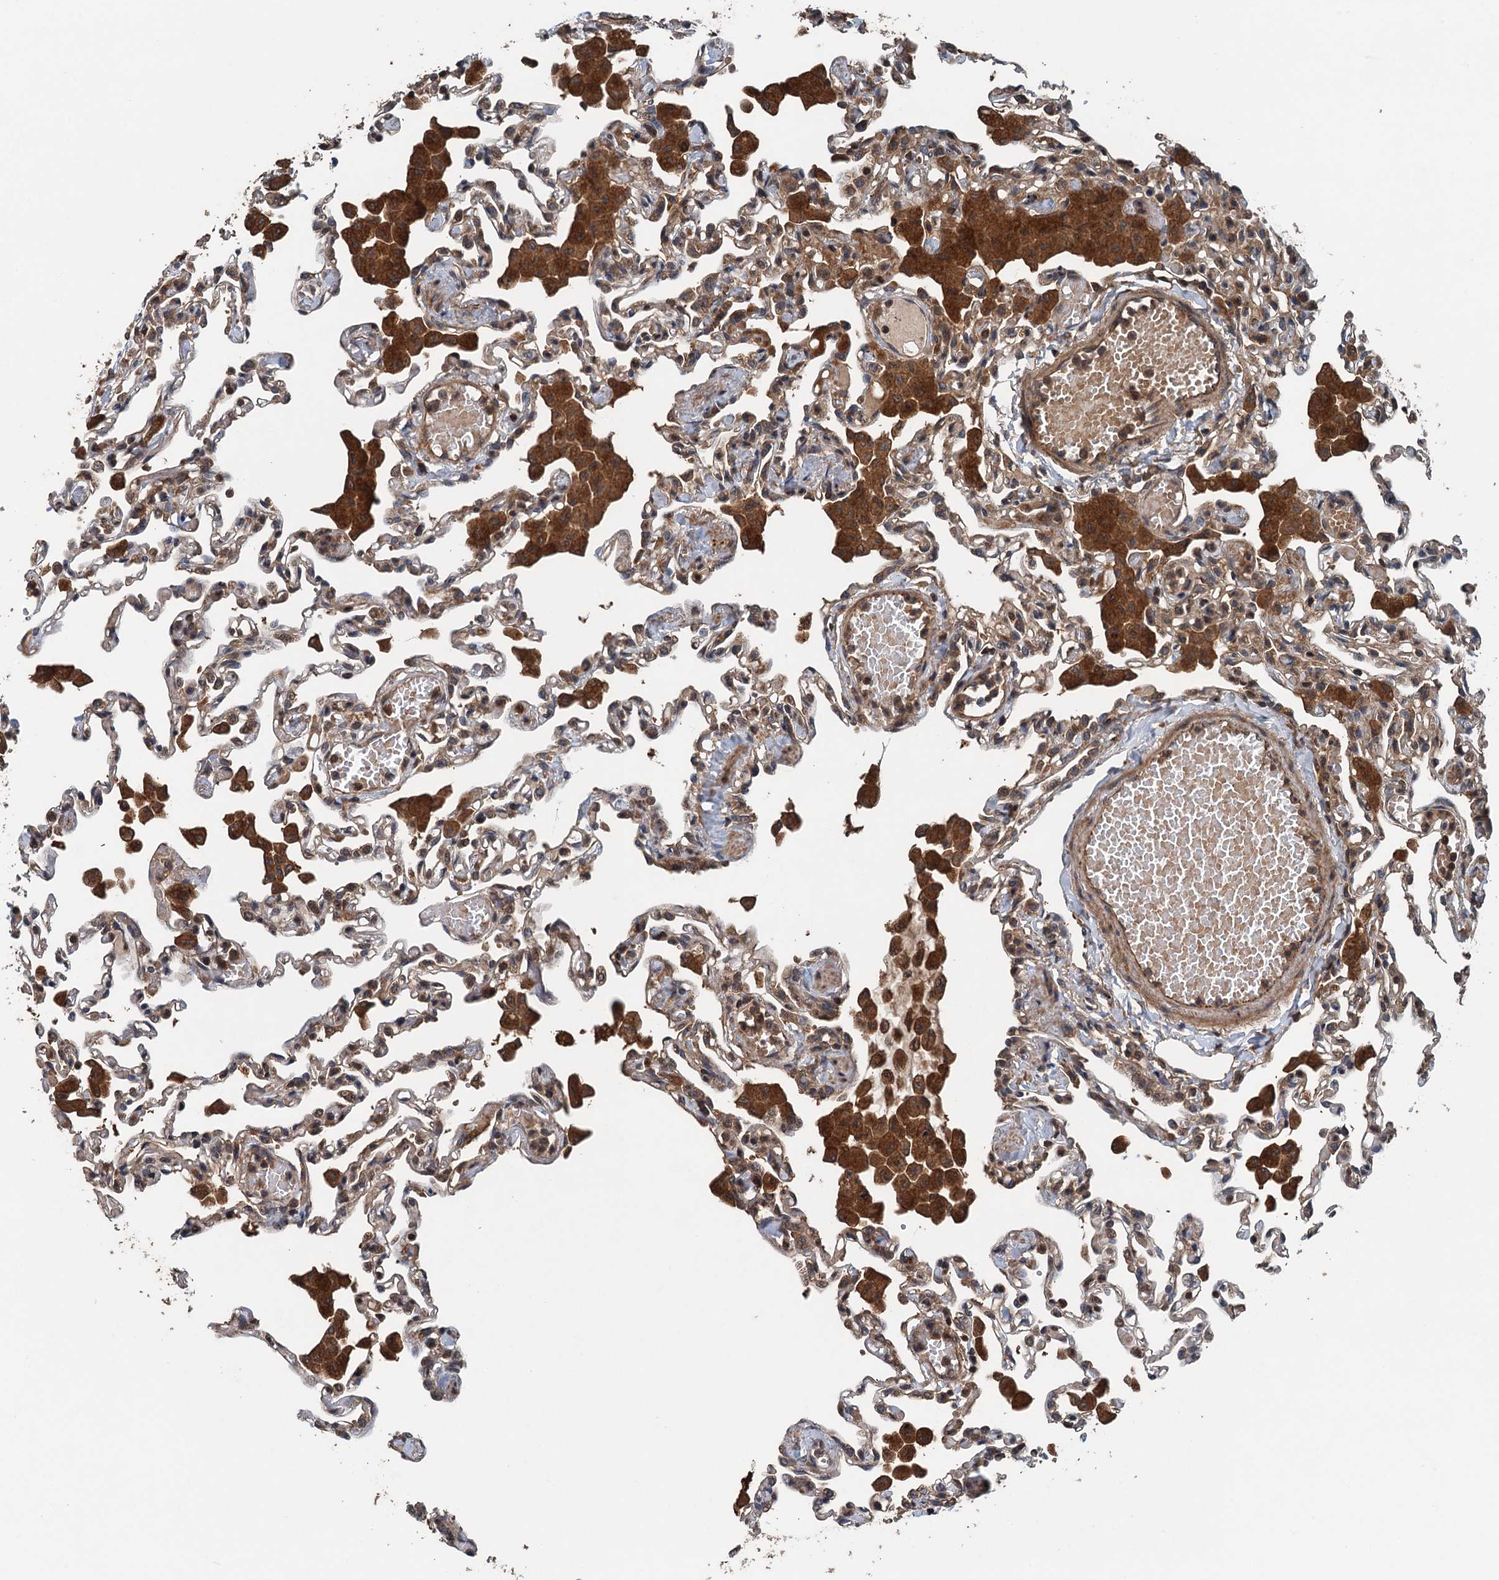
{"staining": {"intensity": "moderate", "quantity": "25%-75%", "location": "cytoplasmic/membranous"}, "tissue": "lung", "cell_type": "Alveolar cells", "image_type": "normal", "snomed": [{"axis": "morphology", "description": "Normal tissue, NOS"}, {"axis": "topography", "description": "Bronchus"}, {"axis": "topography", "description": "Lung"}], "caption": "A high-resolution image shows immunohistochemistry (IHC) staining of benign lung, which shows moderate cytoplasmic/membranous expression in about 25%-75% of alveolar cells.", "gene": "BORCS5", "patient": {"sex": "female", "age": 49}}